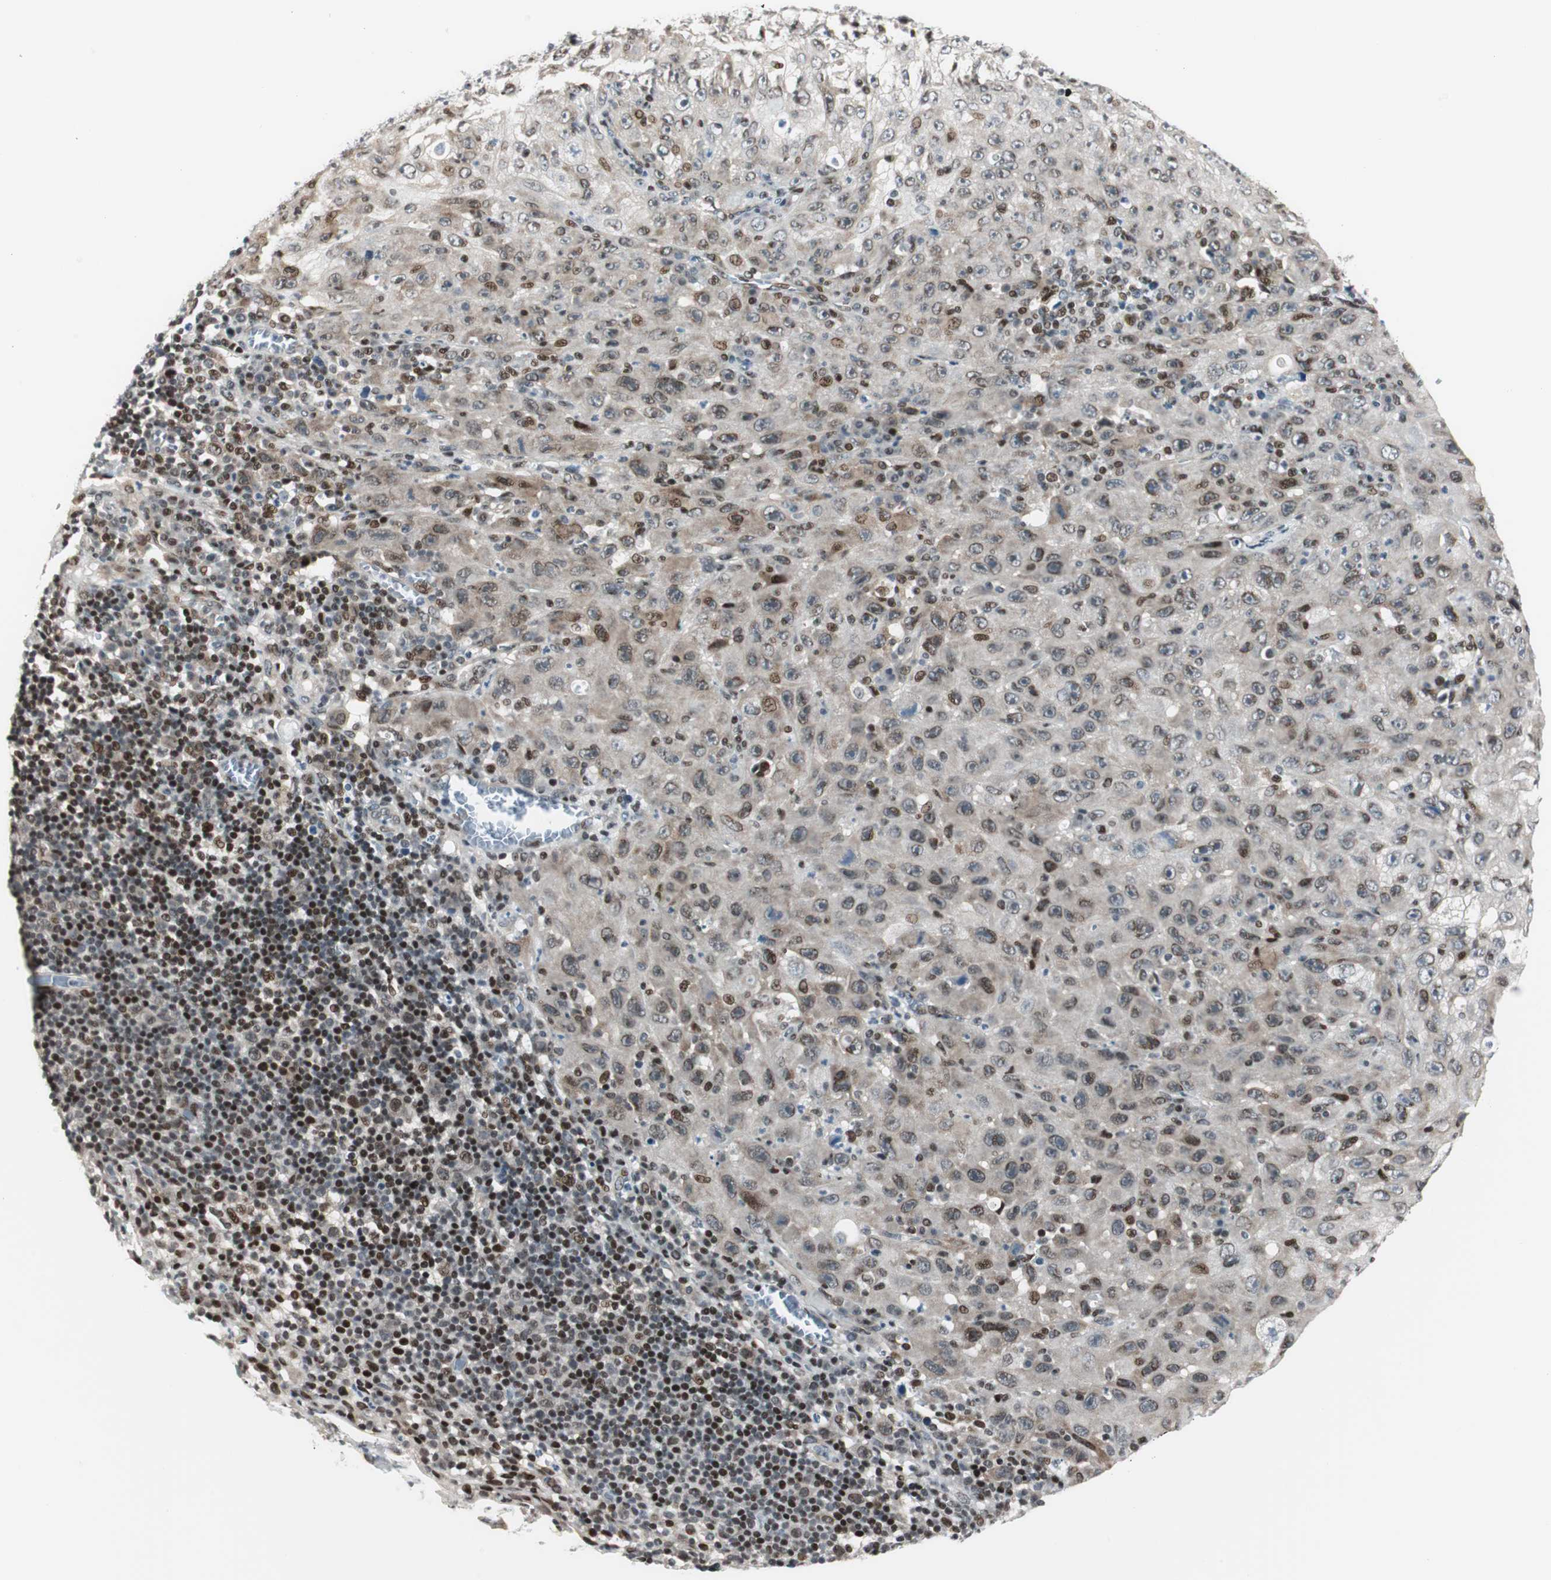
{"staining": {"intensity": "moderate", "quantity": "25%-75%", "location": "nuclear"}, "tissue": "skin cancer", "cell_type": "Tumor cells", "image_type": "cancer", "snomed": [{"axis": "morphology", "description": "Squamous cell carcinoma, NOS"}, {"axis": "topography", "description": "Skin"}], "caption": "This is a photomicrograph of immunohistochemistry staining of skin cancer, which shows moderate expression in the nuclear of tumor cells.", "gene": "RAD1", "patient": {"sex": "male", "age": 75}}